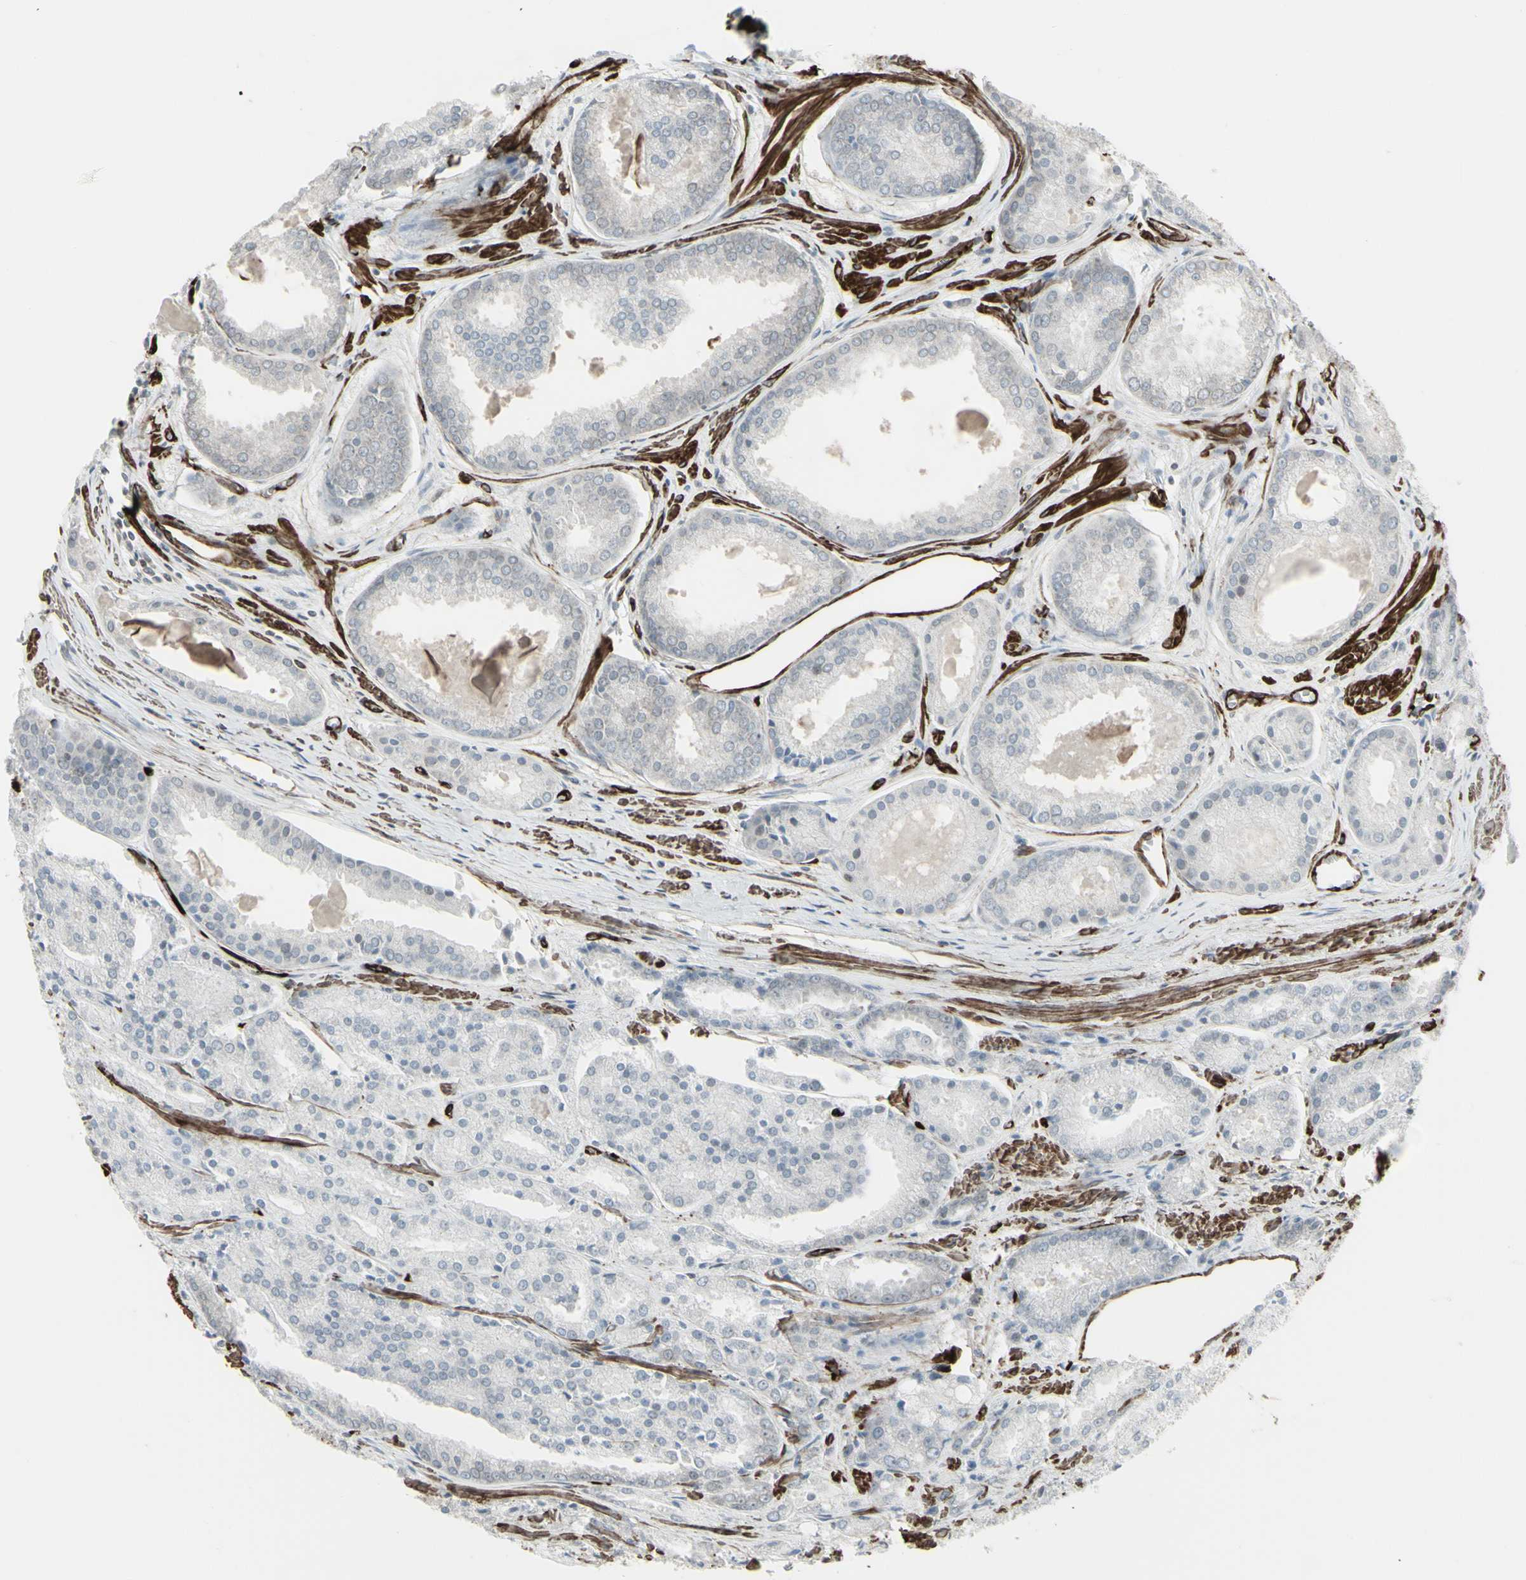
{"staining": {"intensity": "negative", "quantity": "none", "location": "none"}, "tissue": "prostate cancer", "cell_type": "Tumor cells", "image_type": "cancer", "snomed": [{"axis": "morphology", "description": "Adenocarcinoma, Low grade"}, {"axis": "topography", "description": "Prostate"}], "caption": "The micrograph exhibits no staining of tumor cells in prostate cancer (low-grade adenocarcinoma).", "gene": "DTX3L", "patient": {"sex": "male", "age": 64}}